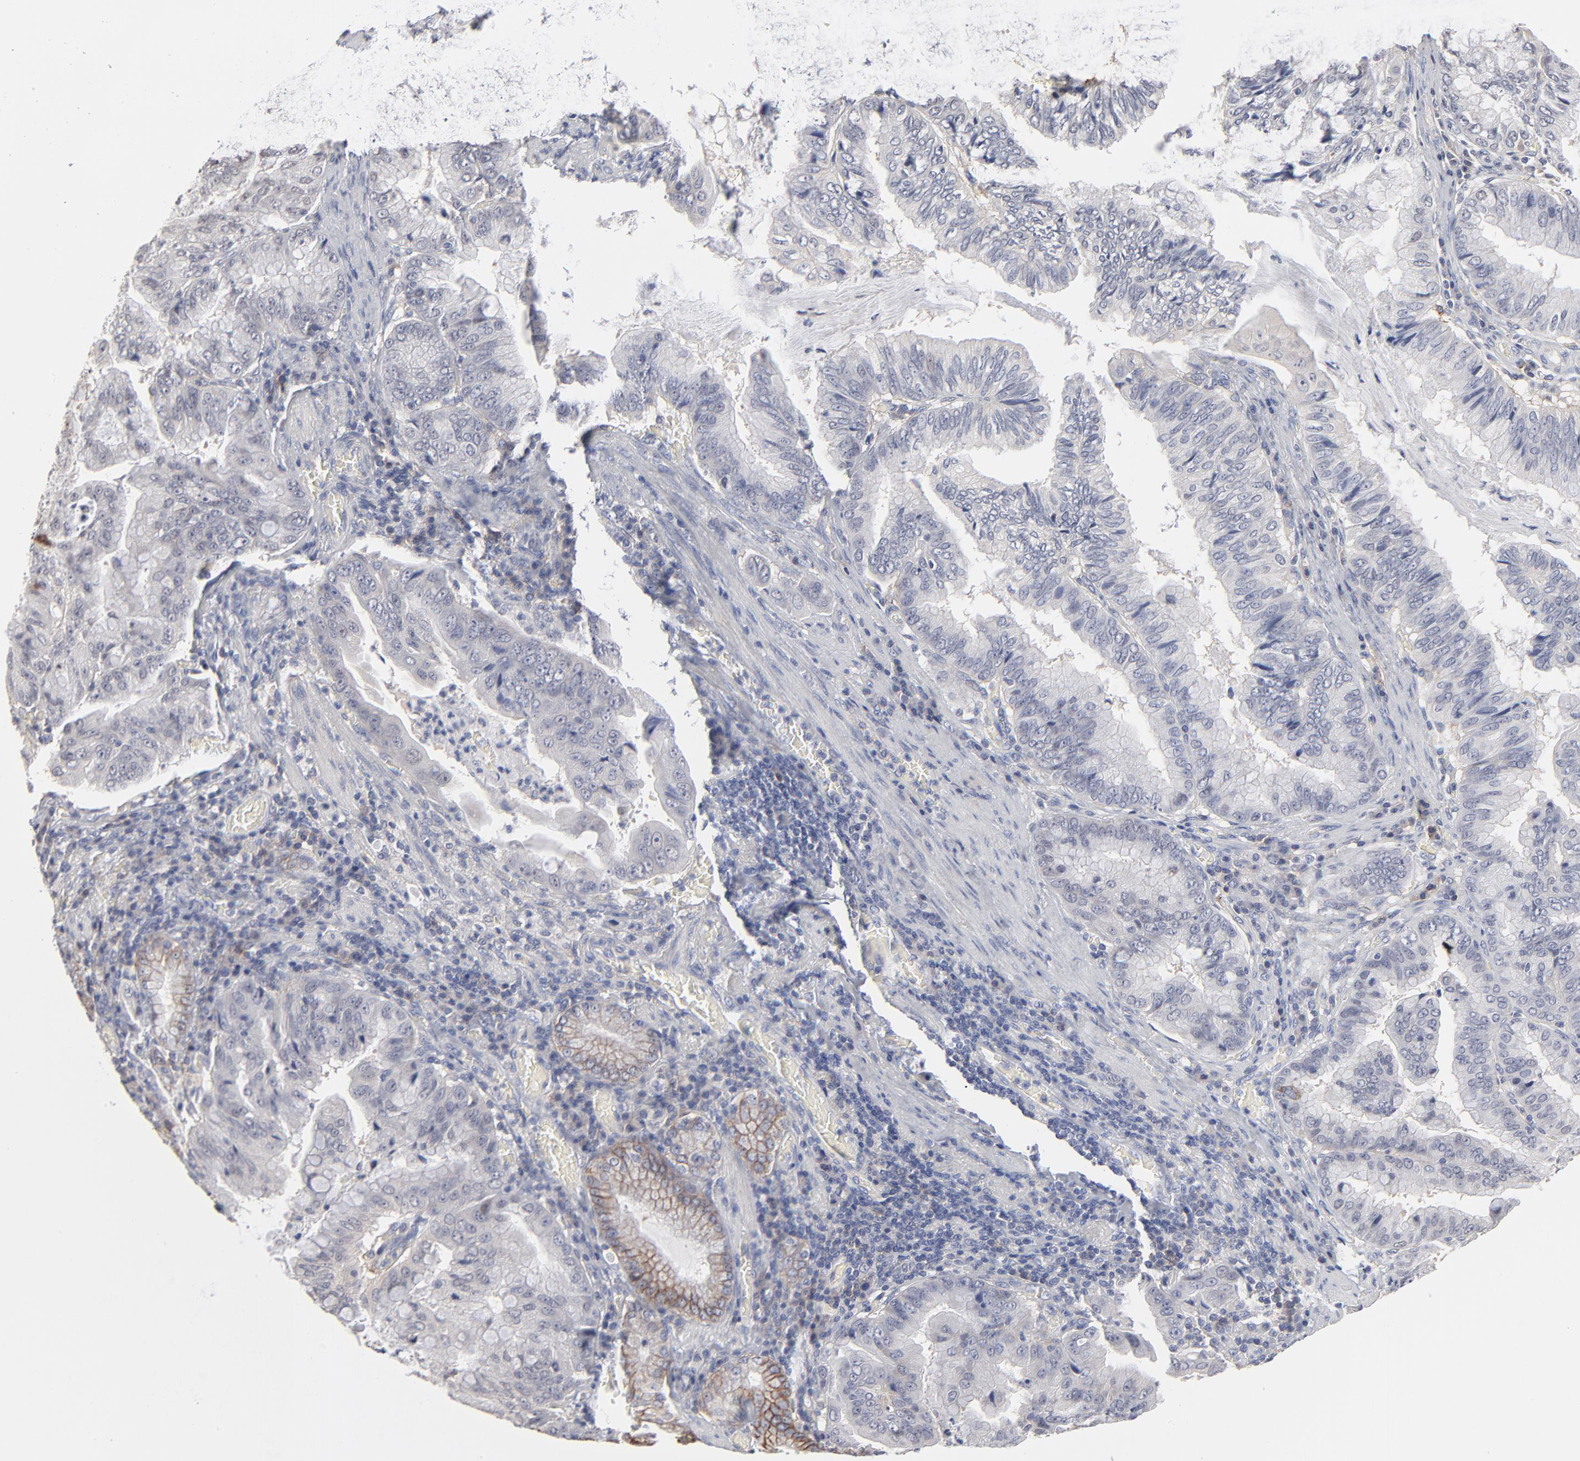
{"staining": {"intensity": "moderate", "quantity": "<25%", "location": "cytoplasmic/membranous"}, "tissue": "stomach cancer", "cell_type": "Tumor cells", "image_type": "cancer", "snomed": [{"axis": "morphology", "description": "Adenocarcinoma, NOS"}, {"axis": "topography", "description": "Stomach, upper"}], "caption": "IHC of human stomach adenocarcinoma reveals low levels of moderate cytoplasmic/membranous staining in approximately <25% of tumor cells.", "gene": "SLC16A1", "patient": {"sex": "male", "age": 80}}